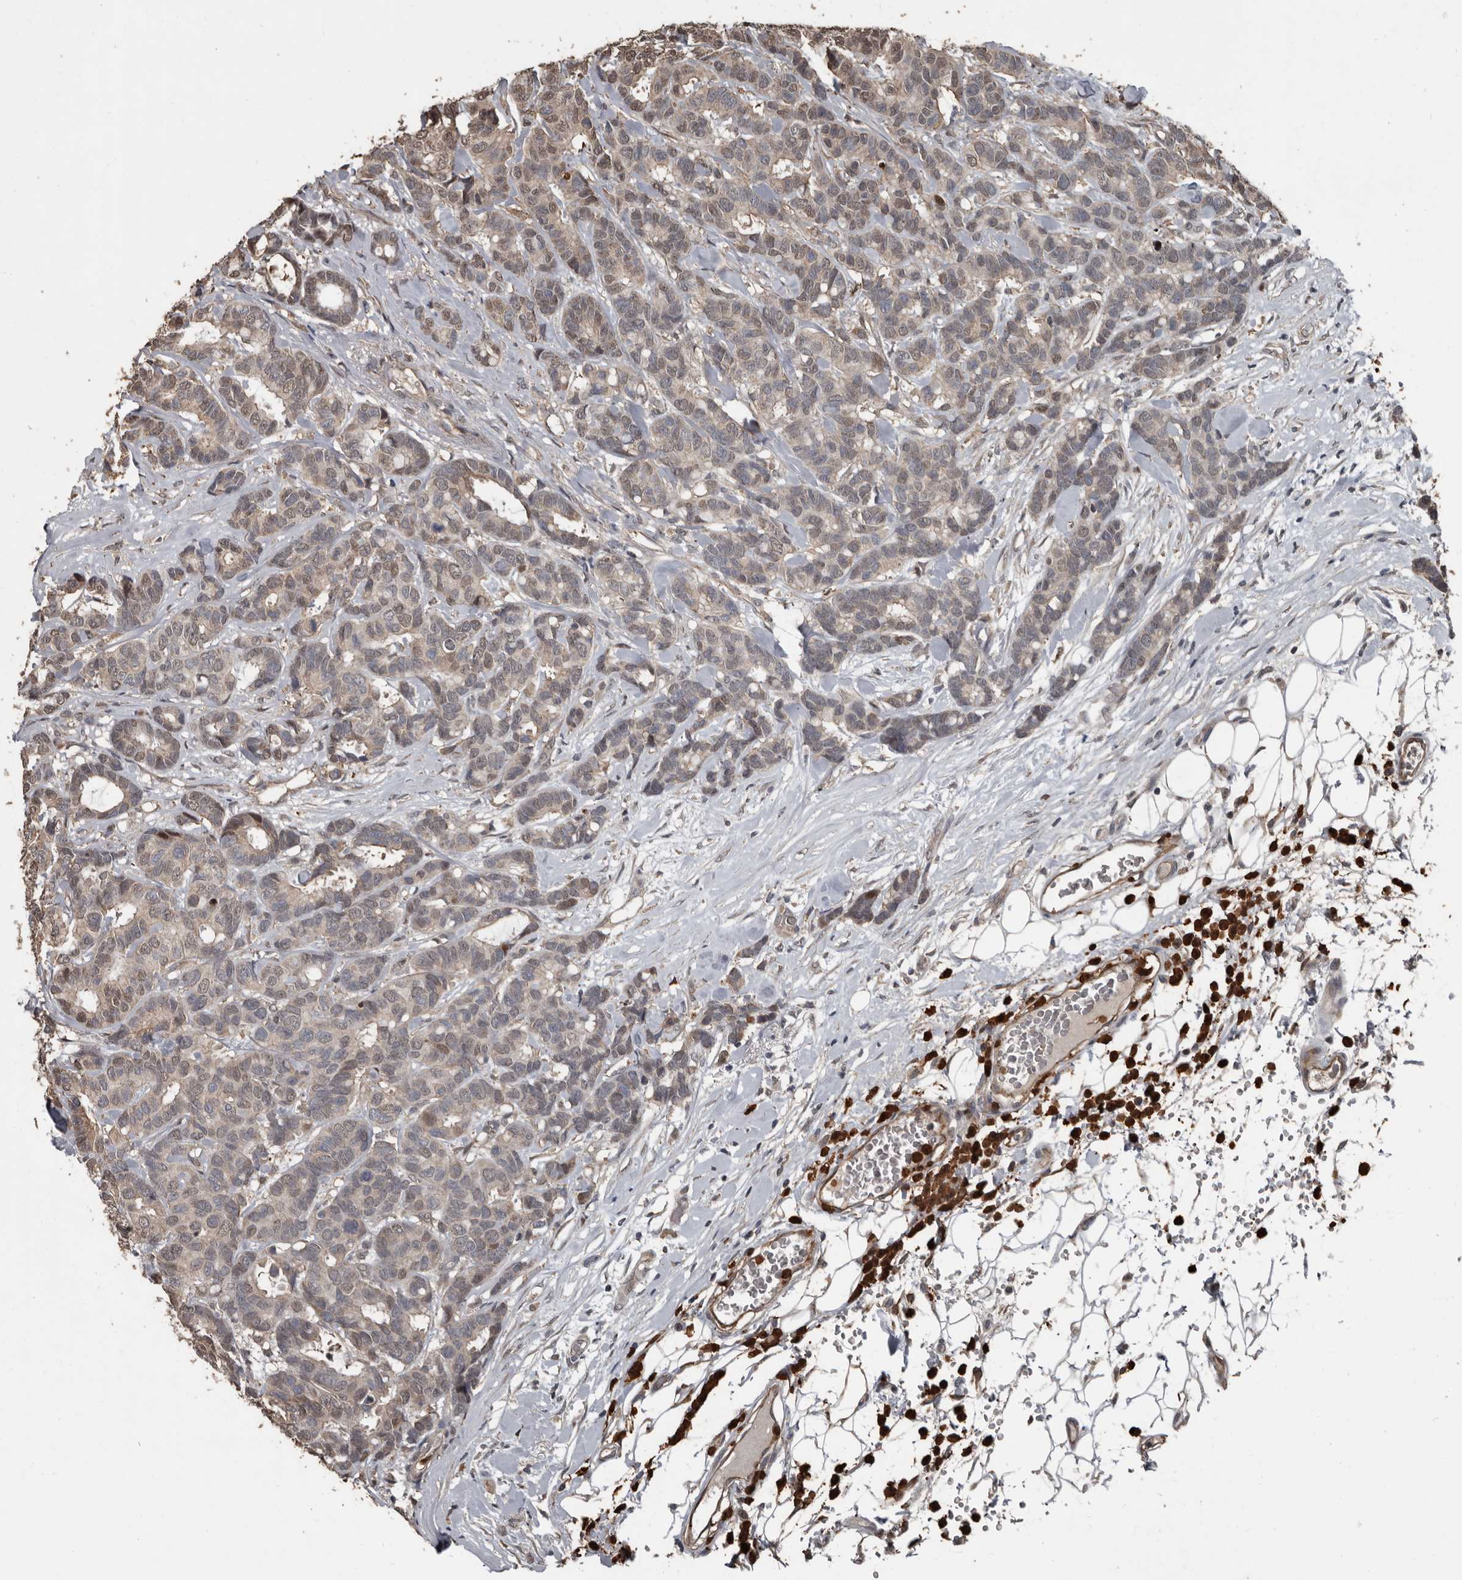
{"staining": {"intensity": "weak", "quantity": "25%-75%", "location": "cytoplasmic/membranous,nuclear"}, "tissue": "breast cancer", "cell_type": "Tumor cells", "image_type": "cancer", "snomed": [{"axis": "morphology", "description": "Duct carcinoma"}, {"axis": "topography", "description": "Breast"}], "caption": "Intraductal carcinoma (breast) stained with DAB (3,3'-diaminobenzidine) immunohistochemistry (IHC) shows low levels of weak cytoplasmic/membranous and nuclear positivity in about 25%-75% of tumor cells. (IHC, brightfield microscopy, high magnification).", "gene": "FSBP", "patient": {"sex": "female", "age": 87}}